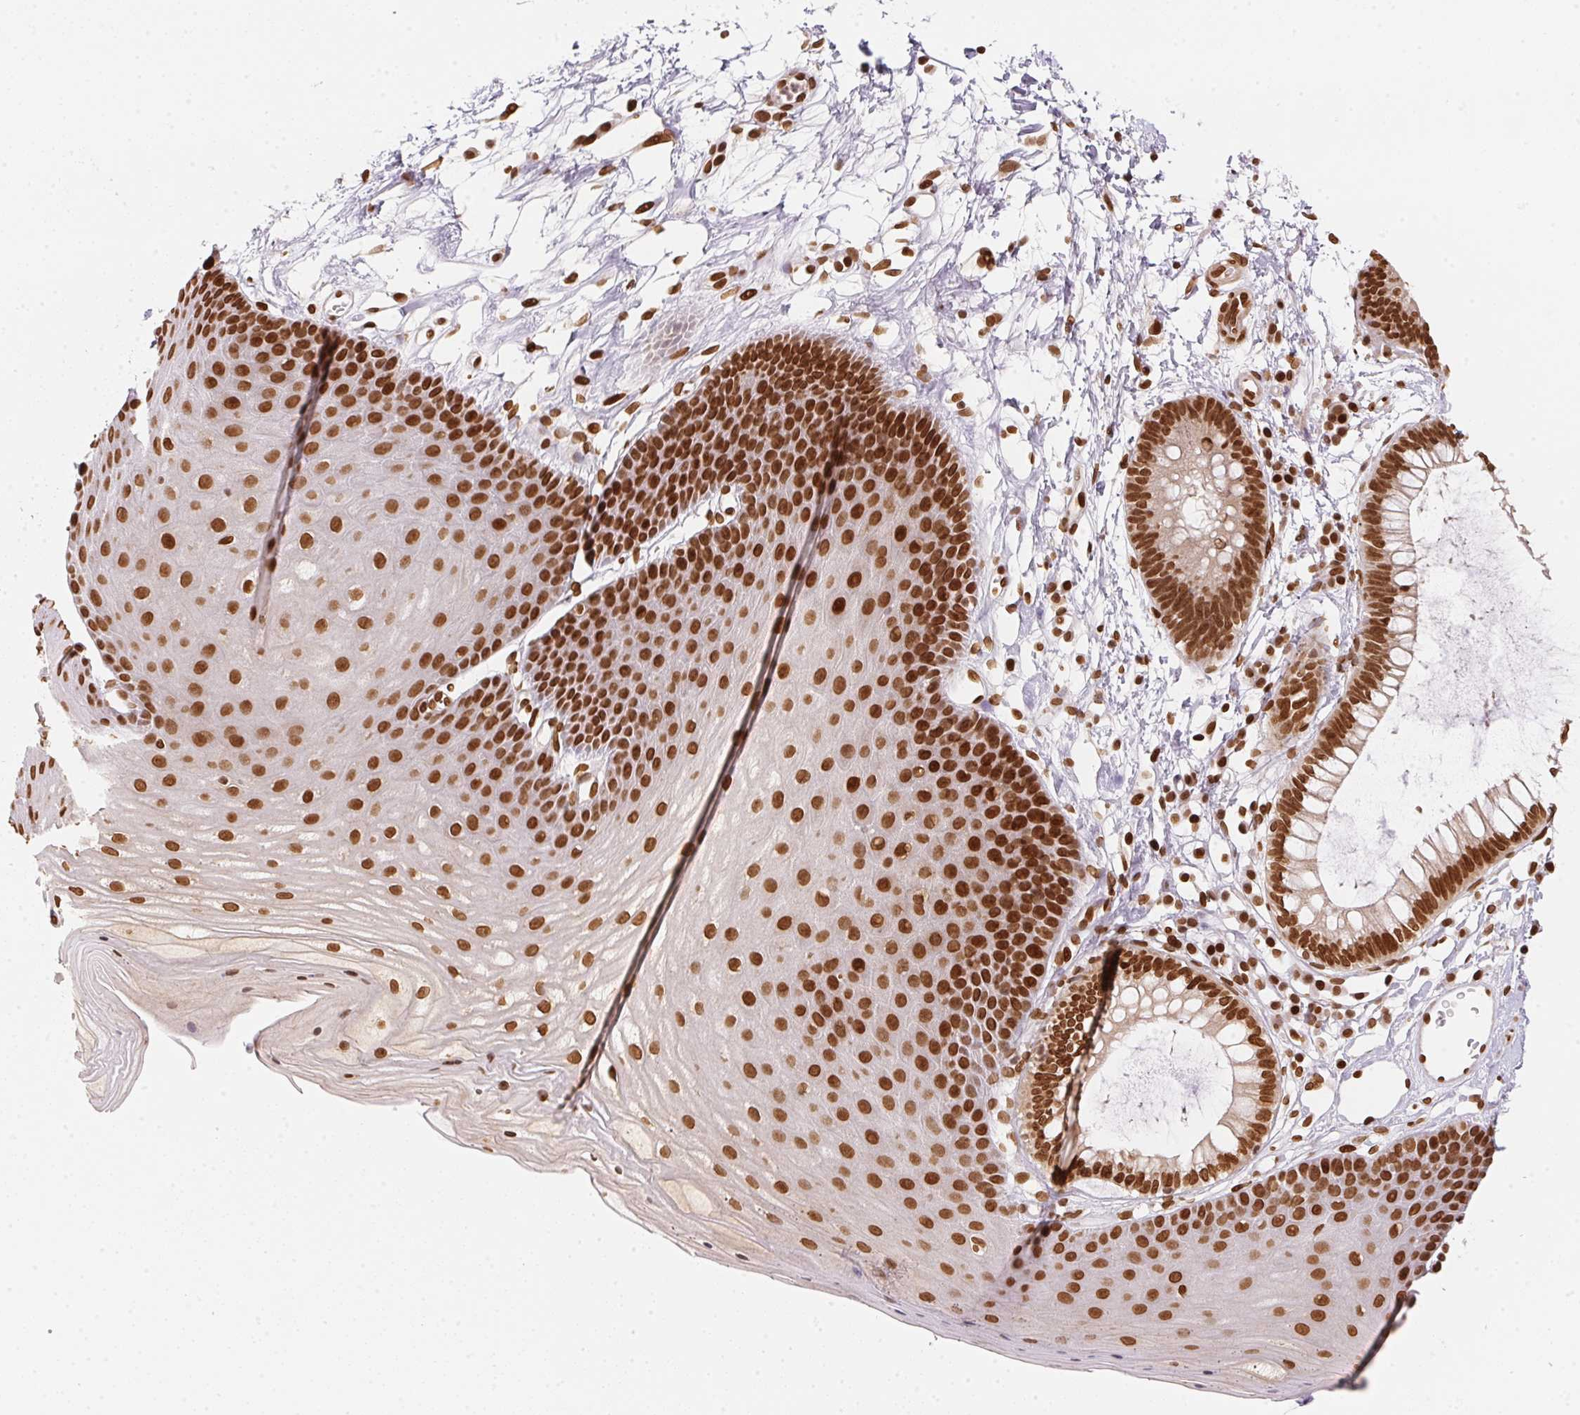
{"staining": {"intensity": "strong", "quantity": ">75%", "location": "nuclear"}, "tissue": "skin", "cell_type": "Epidermal cells", "image_type": "normal", "snomed": [{"axis": "morphology", "description": "Normal tissue, NOS"}, {"axis": "topography", "description": "Anal"}], "caption": "High-magnification brightfield microscopy of benign skin stained with DAB (brown) and counterstained with hematoxylin (blue). epidermal cells exhibit strong nuclear positivity is identified in approximately>75% of cells.", "gene": "SAP30BP", "patient": {"sex": "male", "age": 53}}